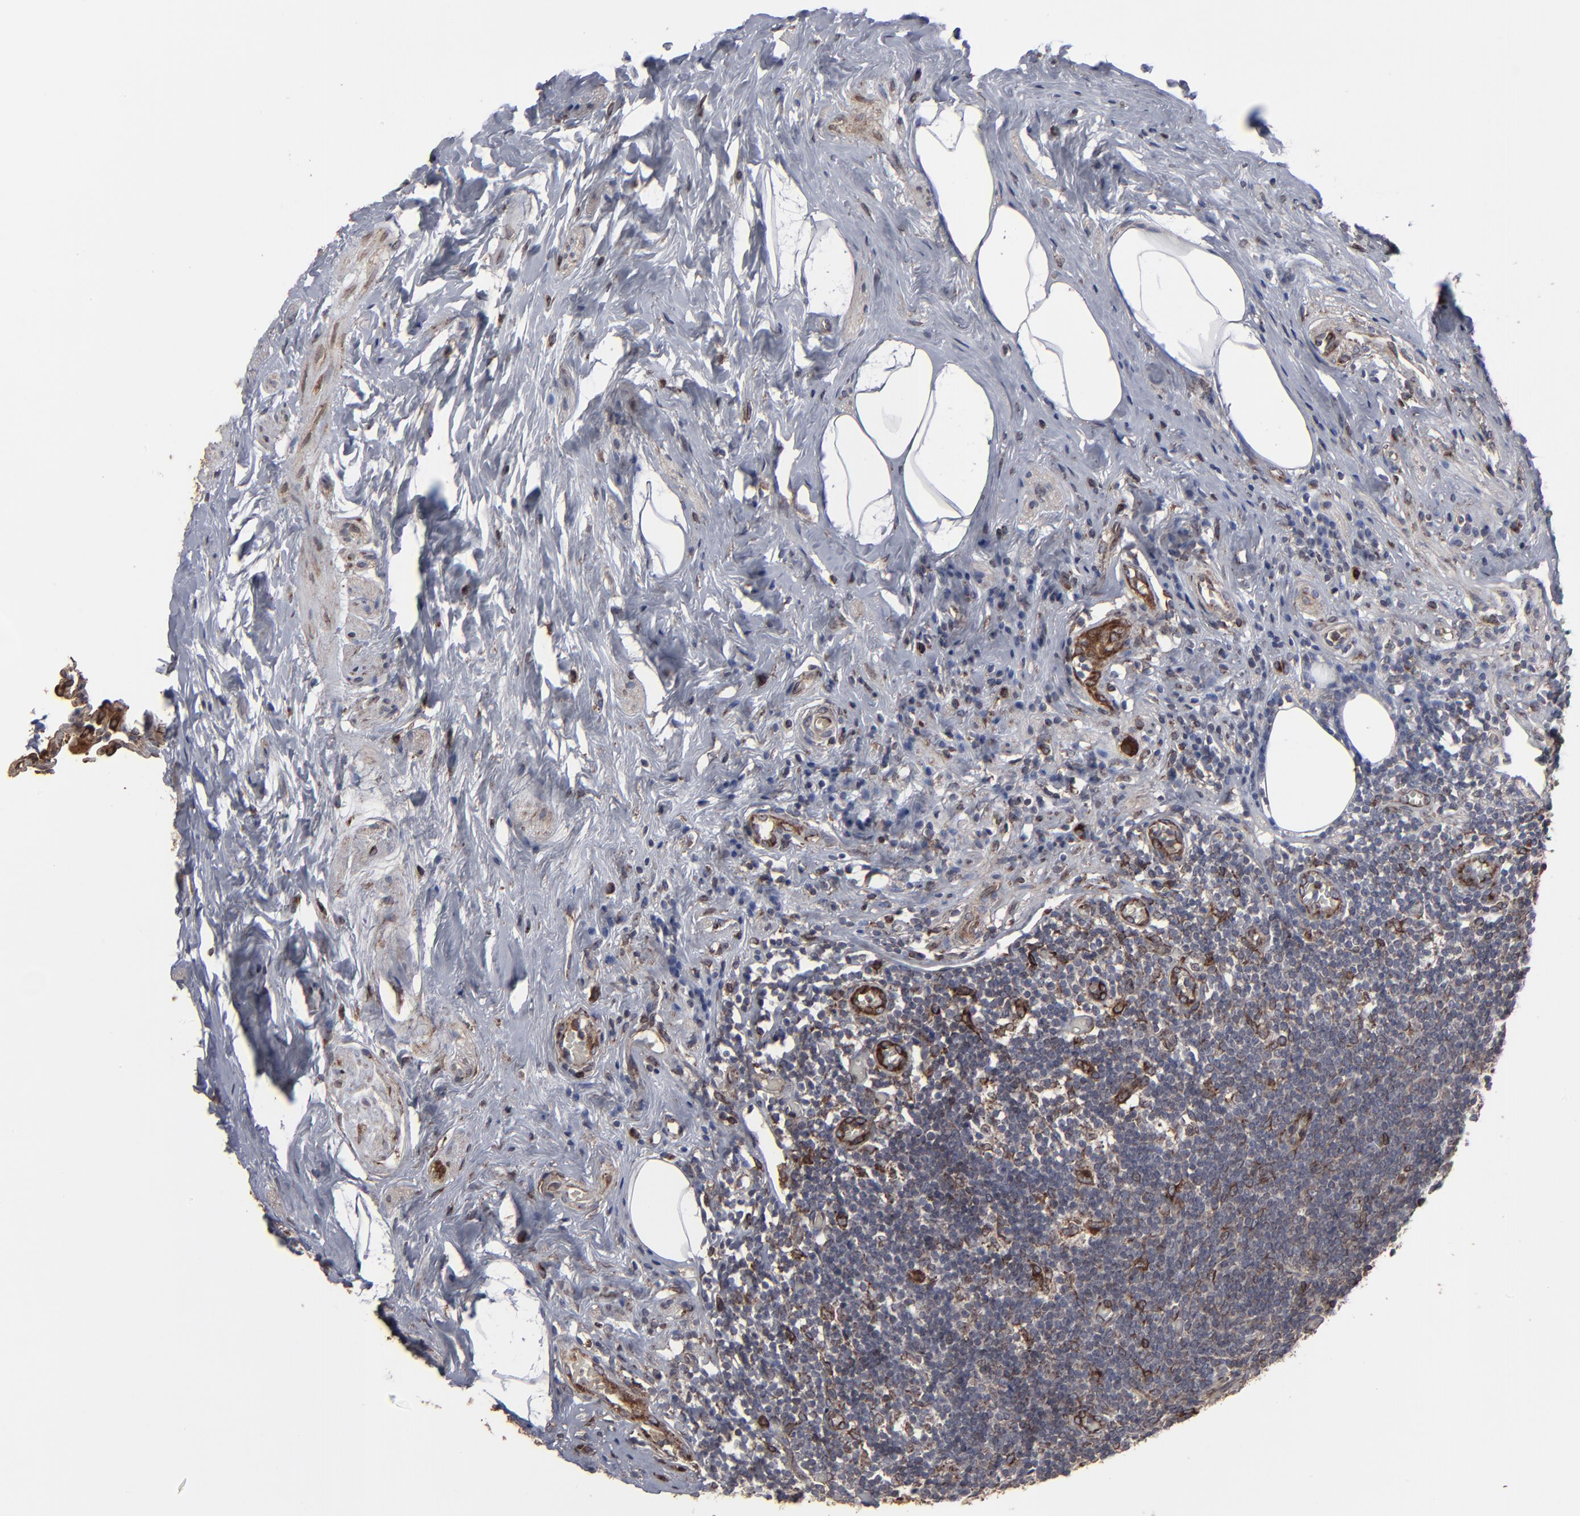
{"staining": {"intensity": "moderate", "quantity": ">75%", "location": "cytoplasmic/membranous"}, "tissue": "appendix", "cell_type": "Glandular cells", "image_type": "normal", "snomed": [{"axis": "morphology", "description": "Normal tissue, NOS"}, {"axis": "topography", "description": "Appendix"}], "caption": "A brown stain highlights moderate cytoplasmic/membranous staining of a protein in glandular cells of normal appendix.", "gene": "CNIH1", "patient": {"sex": "male", "age": 38}}